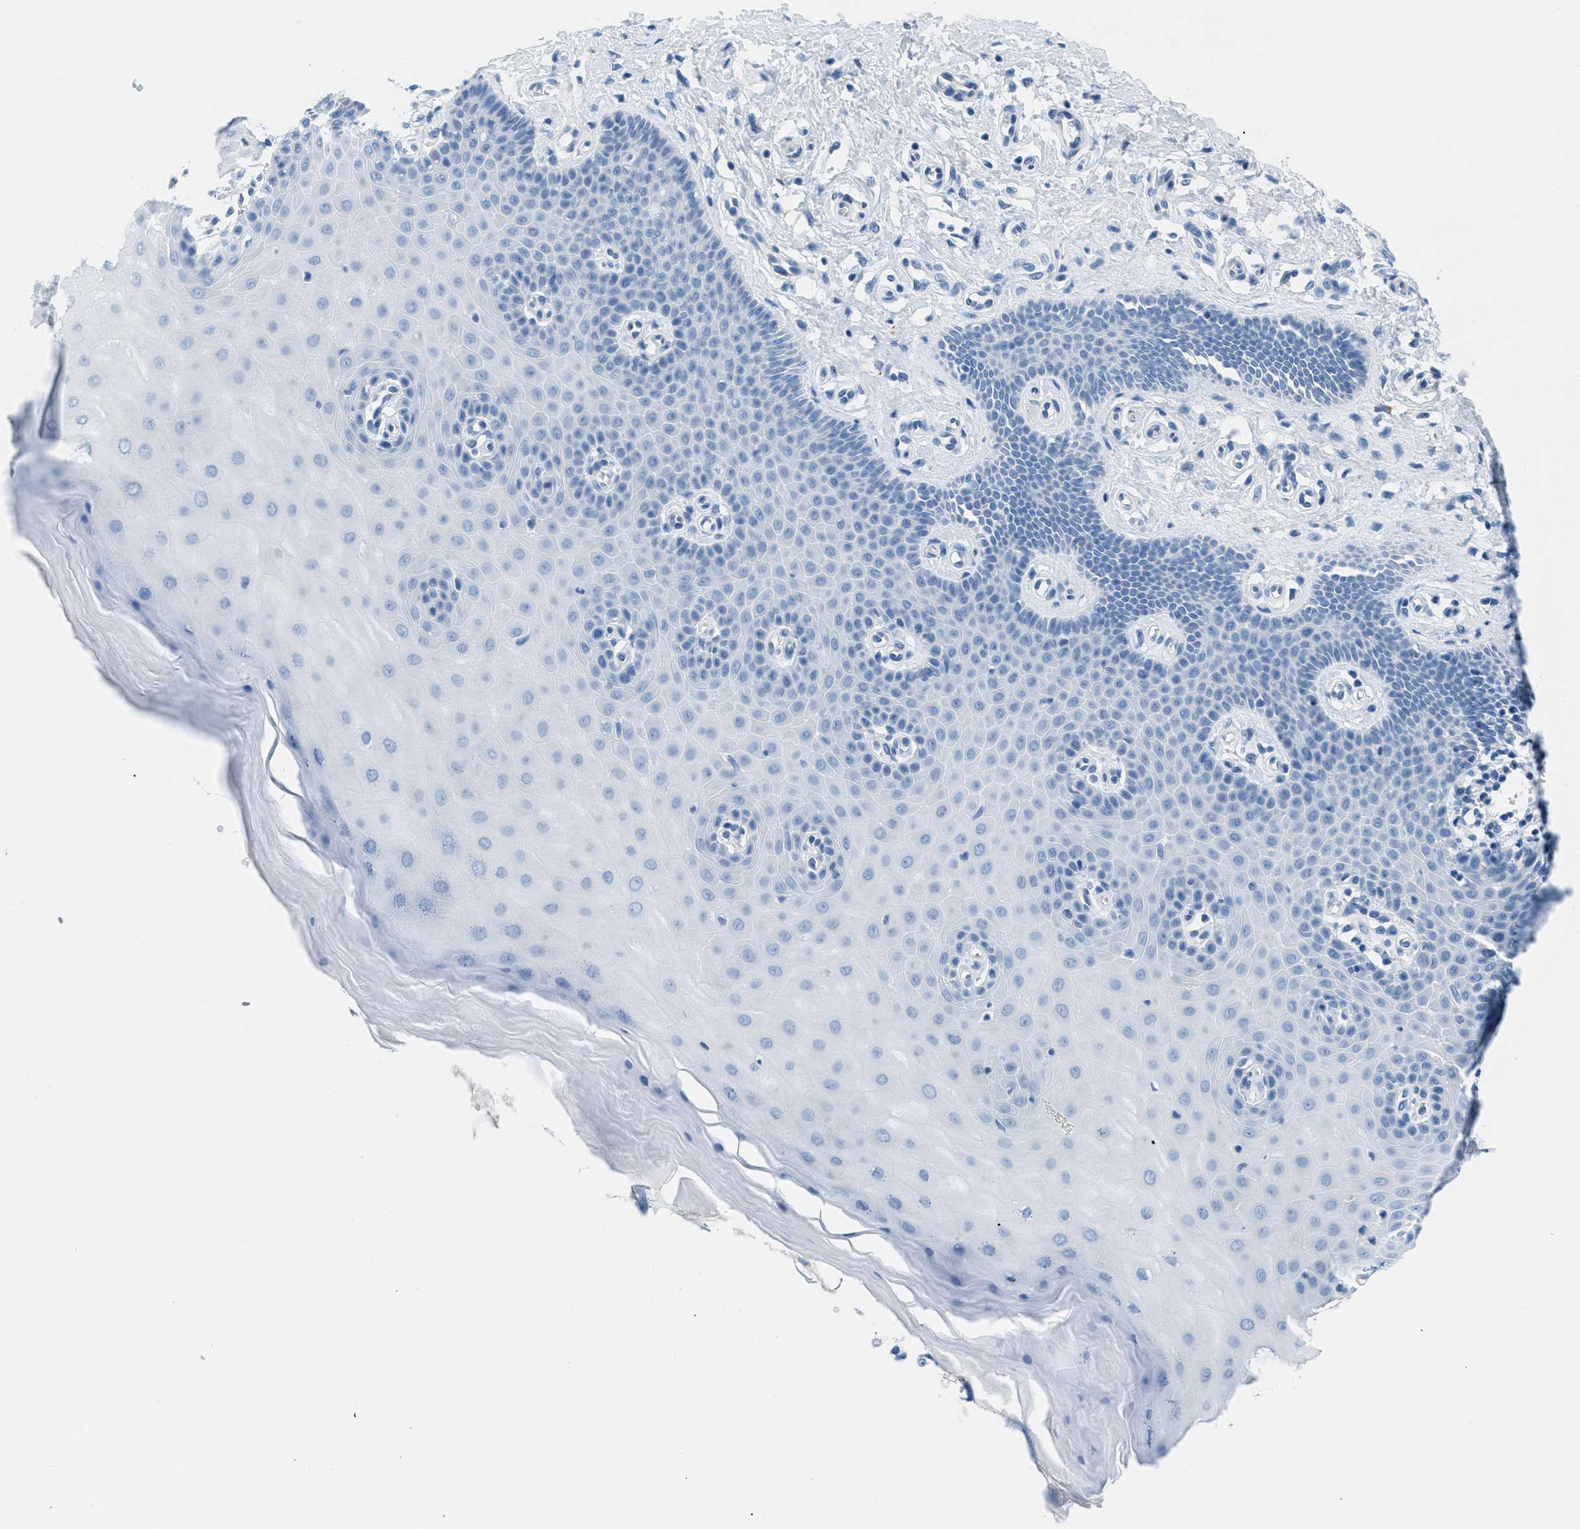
{"staining": {"intensity": "negative", "quantity": "none", "location": "none"}, "tissue": "cervix", "cell_type": "Glandular cells", "image_type": "normal", "snomed": [{"axis": "morphology", "description": "Normal tissue, NOS"}, {"axis": "topography", "description": "Cervix"}], "caption": "Human cervix stained for a protein using immunohistochemistry (IHC) shows no staining in glandular cells.", "gene": "MGARP", "patient": {"sex": "female", "age": 55}}